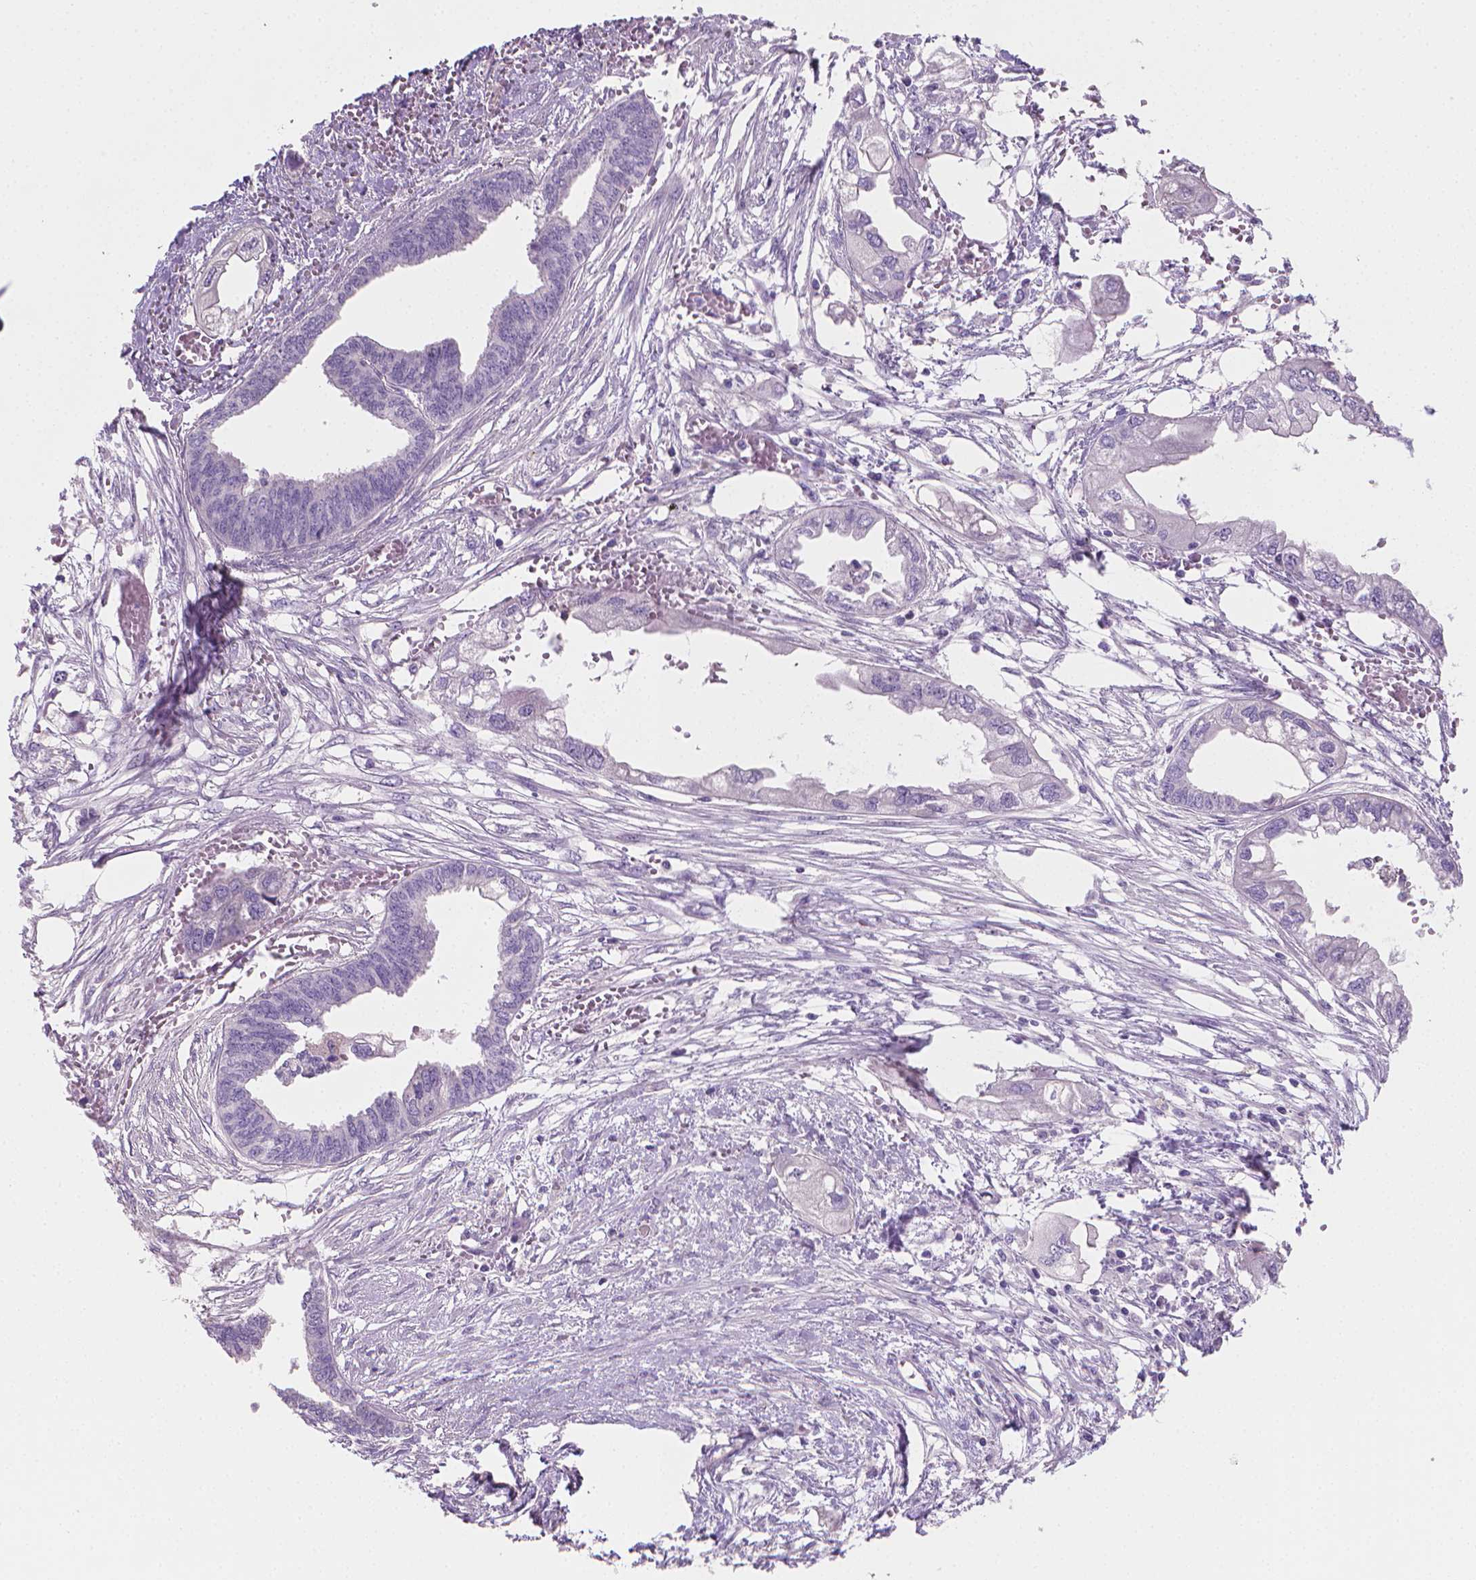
{"staining": {"intensity": "negative", "quantity": "none", "location": "none"}, "tissue": "endometrial cancer", "cell_type": "Tumor cells", "image_type": "cancer", "snomed": [{"axis": "morphology", "description": "Adenocarcinoma, NOS"}, {"axis": "morphology", "description": "Adenocarcinoma, metastatic, NOS"}, {"axis": "topography", "description": "Adipose tissue"}, {"axis": "topography", "description": "Endometrium"}], "caption": "High power microscopy photomicrograph of an IHC photomicrograph of endometrial cancer, revealing no significant staining in tumor cells.", "gene": "CLXN", "patient": {"sex": "female", "age": 67}}